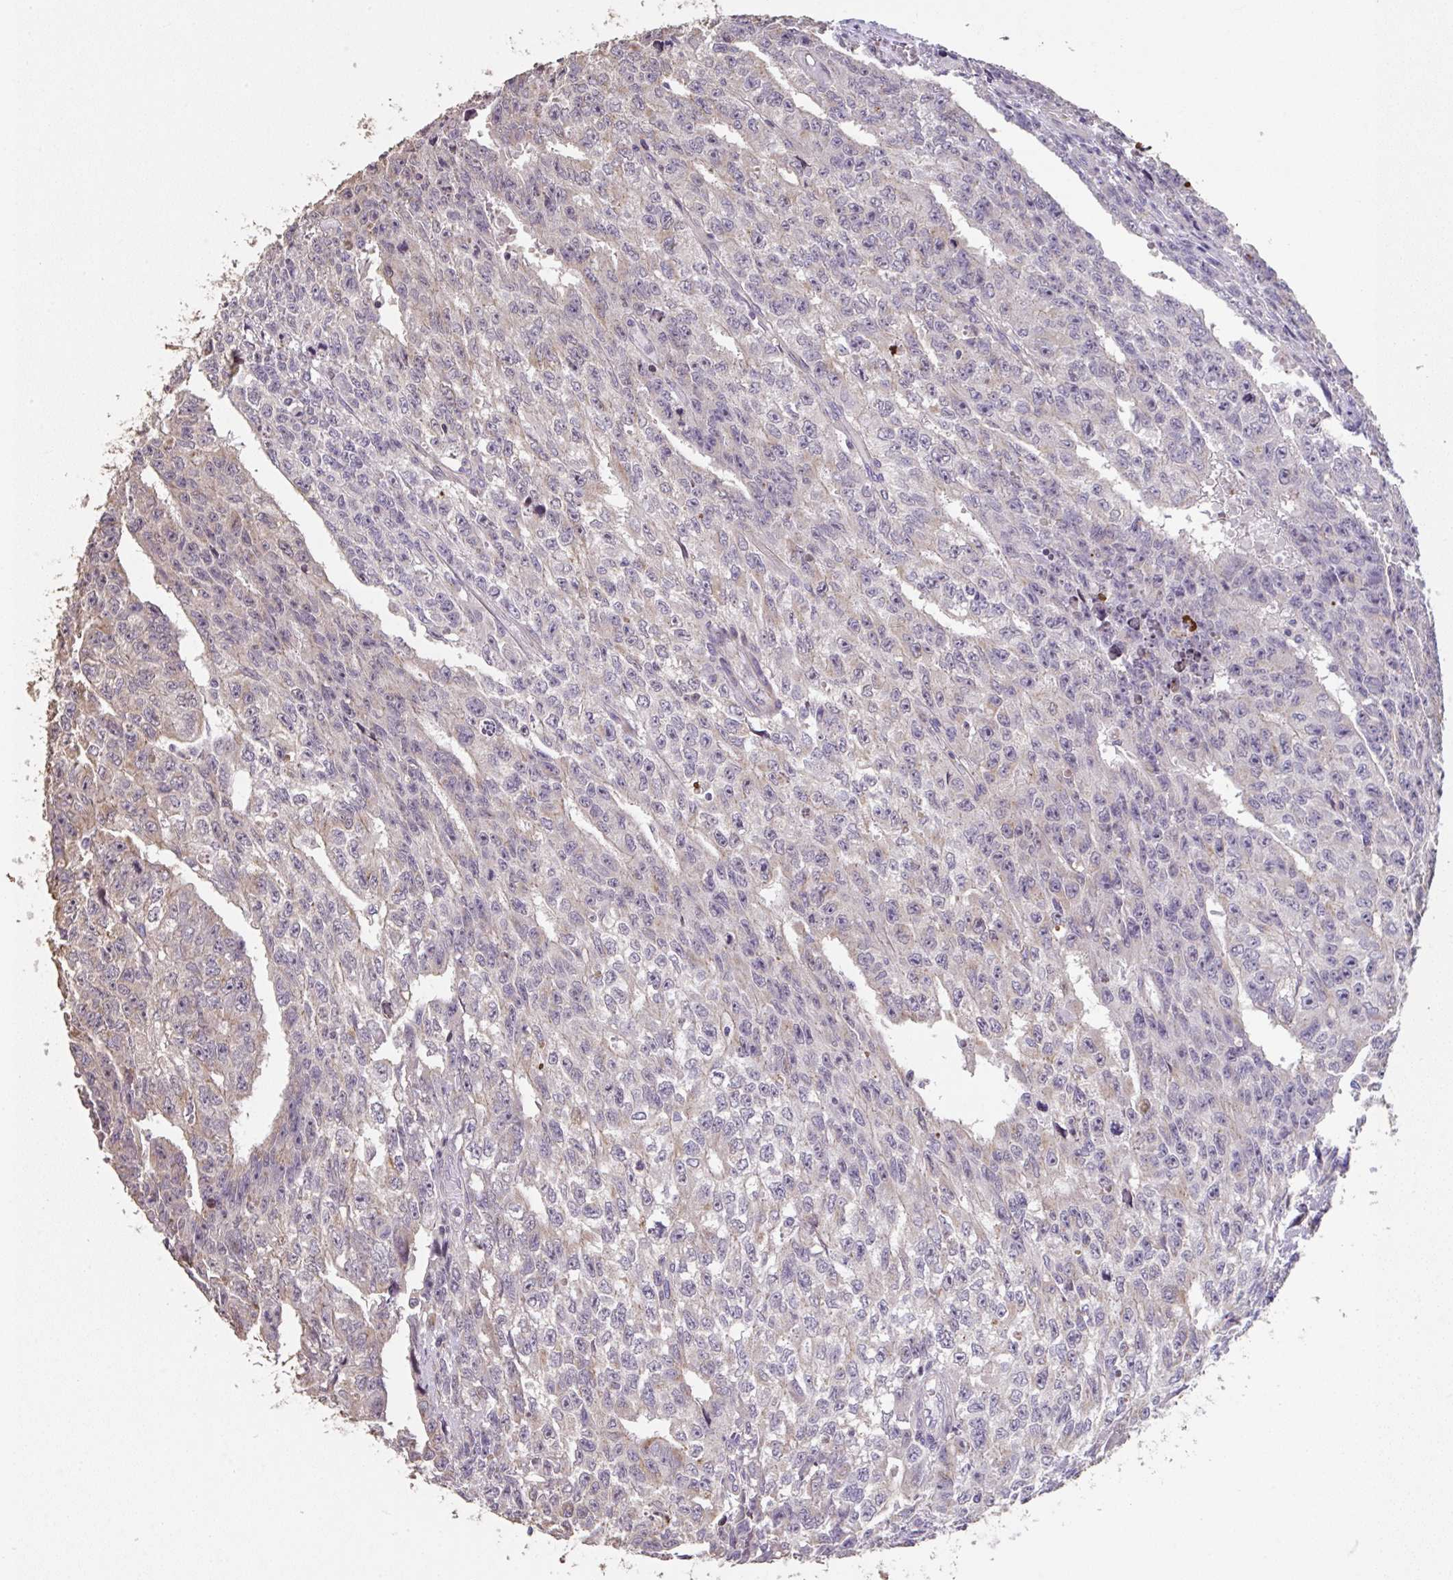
{"staining": {"intensity": "negative", "quantity": "none", "location": "none"}, "tissue": "testis cancer", "cell_type": "Tumor cells", "image_type": "cancer", "snomed": [{"axis": "morphology", "description": "Carcinoma, Embryonal, NOS"}, {"axis": "morphology", "description": "Teratoma, malignant, NOS"}, {"axis": "topography", "description": "Testis"}], "caption": "Immunohistochemistry (IHC) of testis cancer shows no staining in tumor cells.", "gene": "RUNDC3B", "patient": {"sex": "male", "age": 24}}